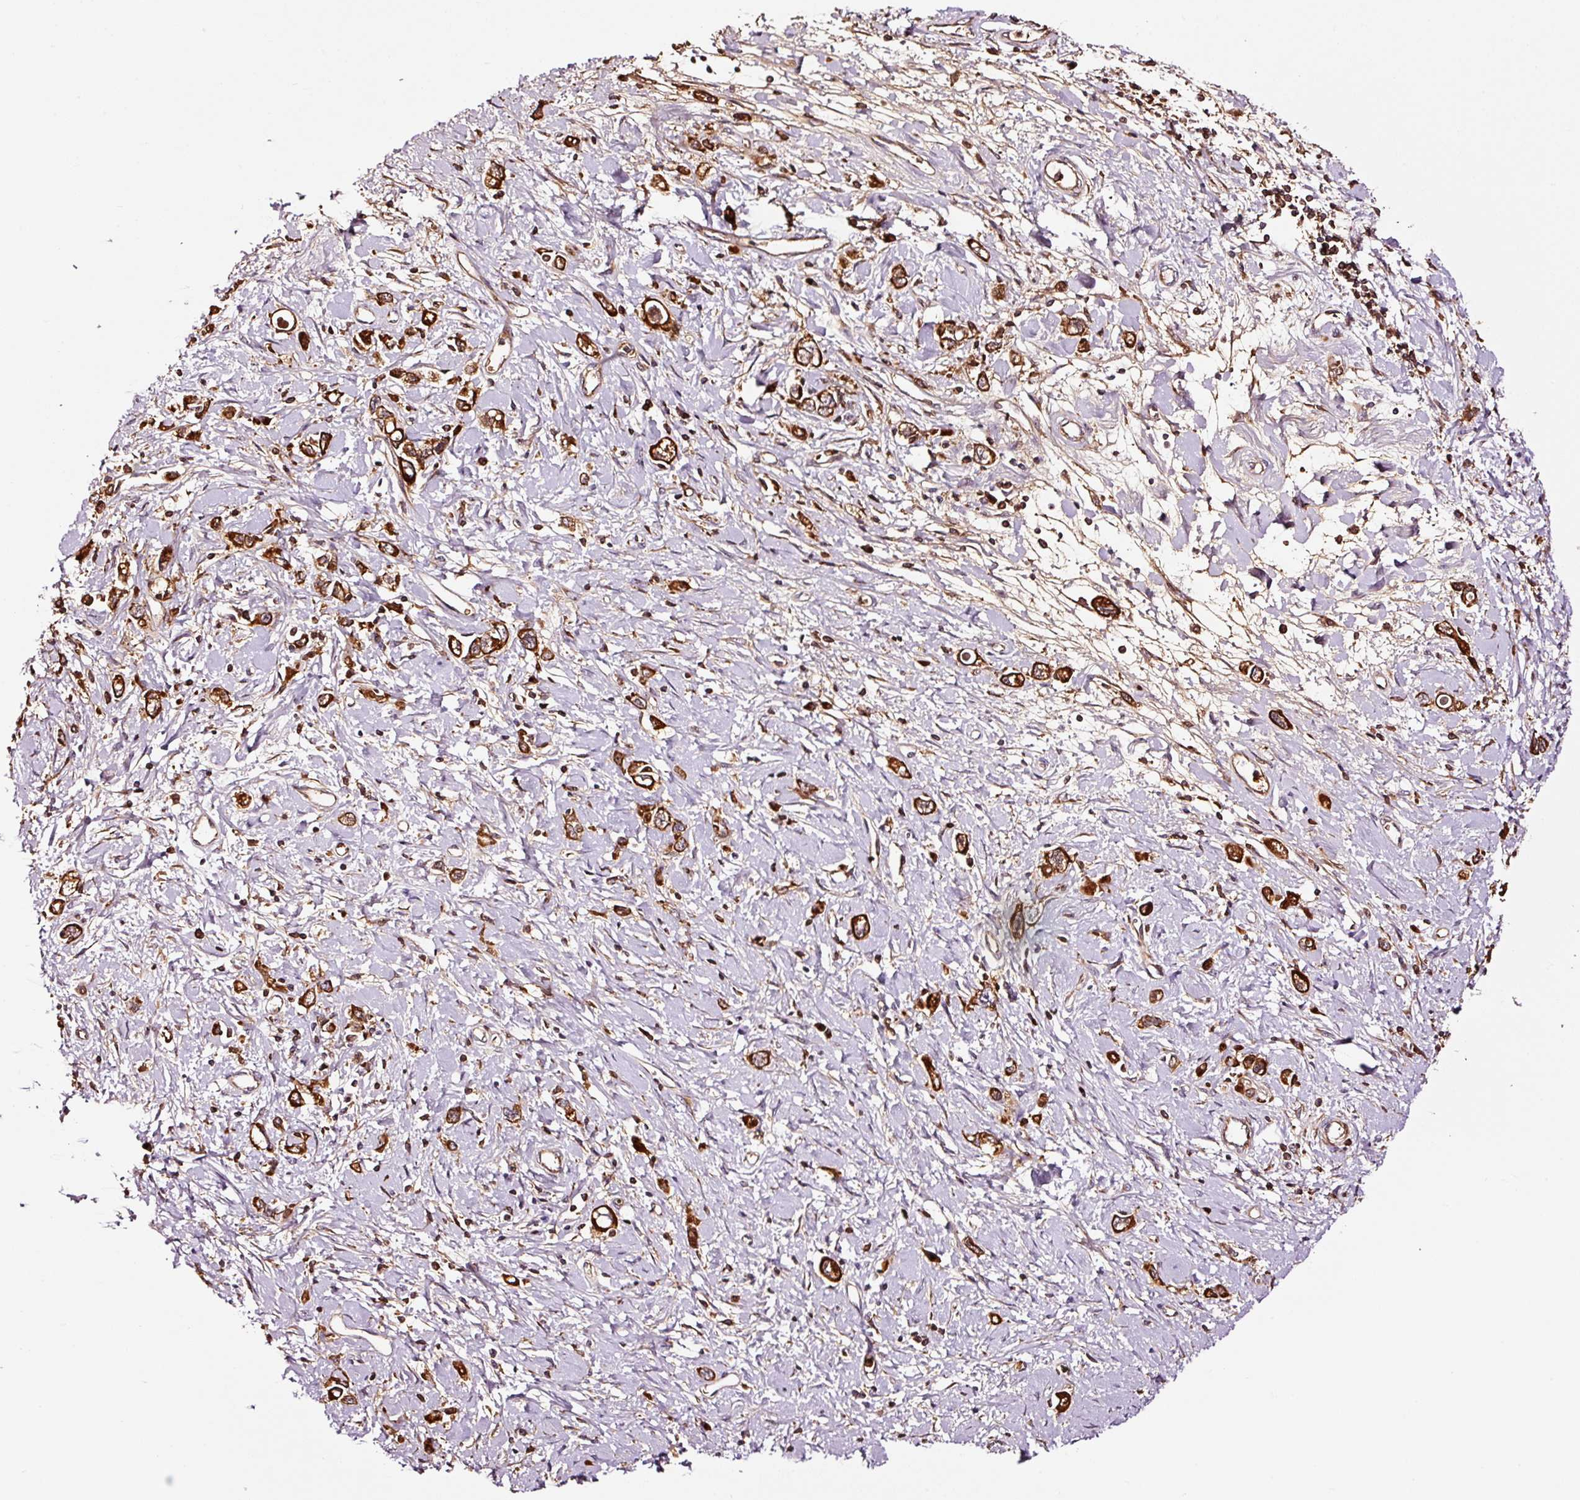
{"staining": {"intensity": "strong", "quantity": ">75%", "location": "cytoplasmic/membranous"}, "tissue": "stomach cancer", "cell_type": "Tumor cells", "image_type": "cancer", "snomed": [{"axis": "morphology", "description": "Adenocarcinoma, NOS"}, {"axis": "topography", "description": "Stomach"}], "caption": "An immunohistochemistry (IHC) micrograph of tumor tissue is shown. Protein staining in brown labels strong cytoplasmic/membranous positivity in stomach adenocarcinoma within tumor cells.", "gene": "PGLYRP2", "patient": {"sex": "female", "age": 76}}